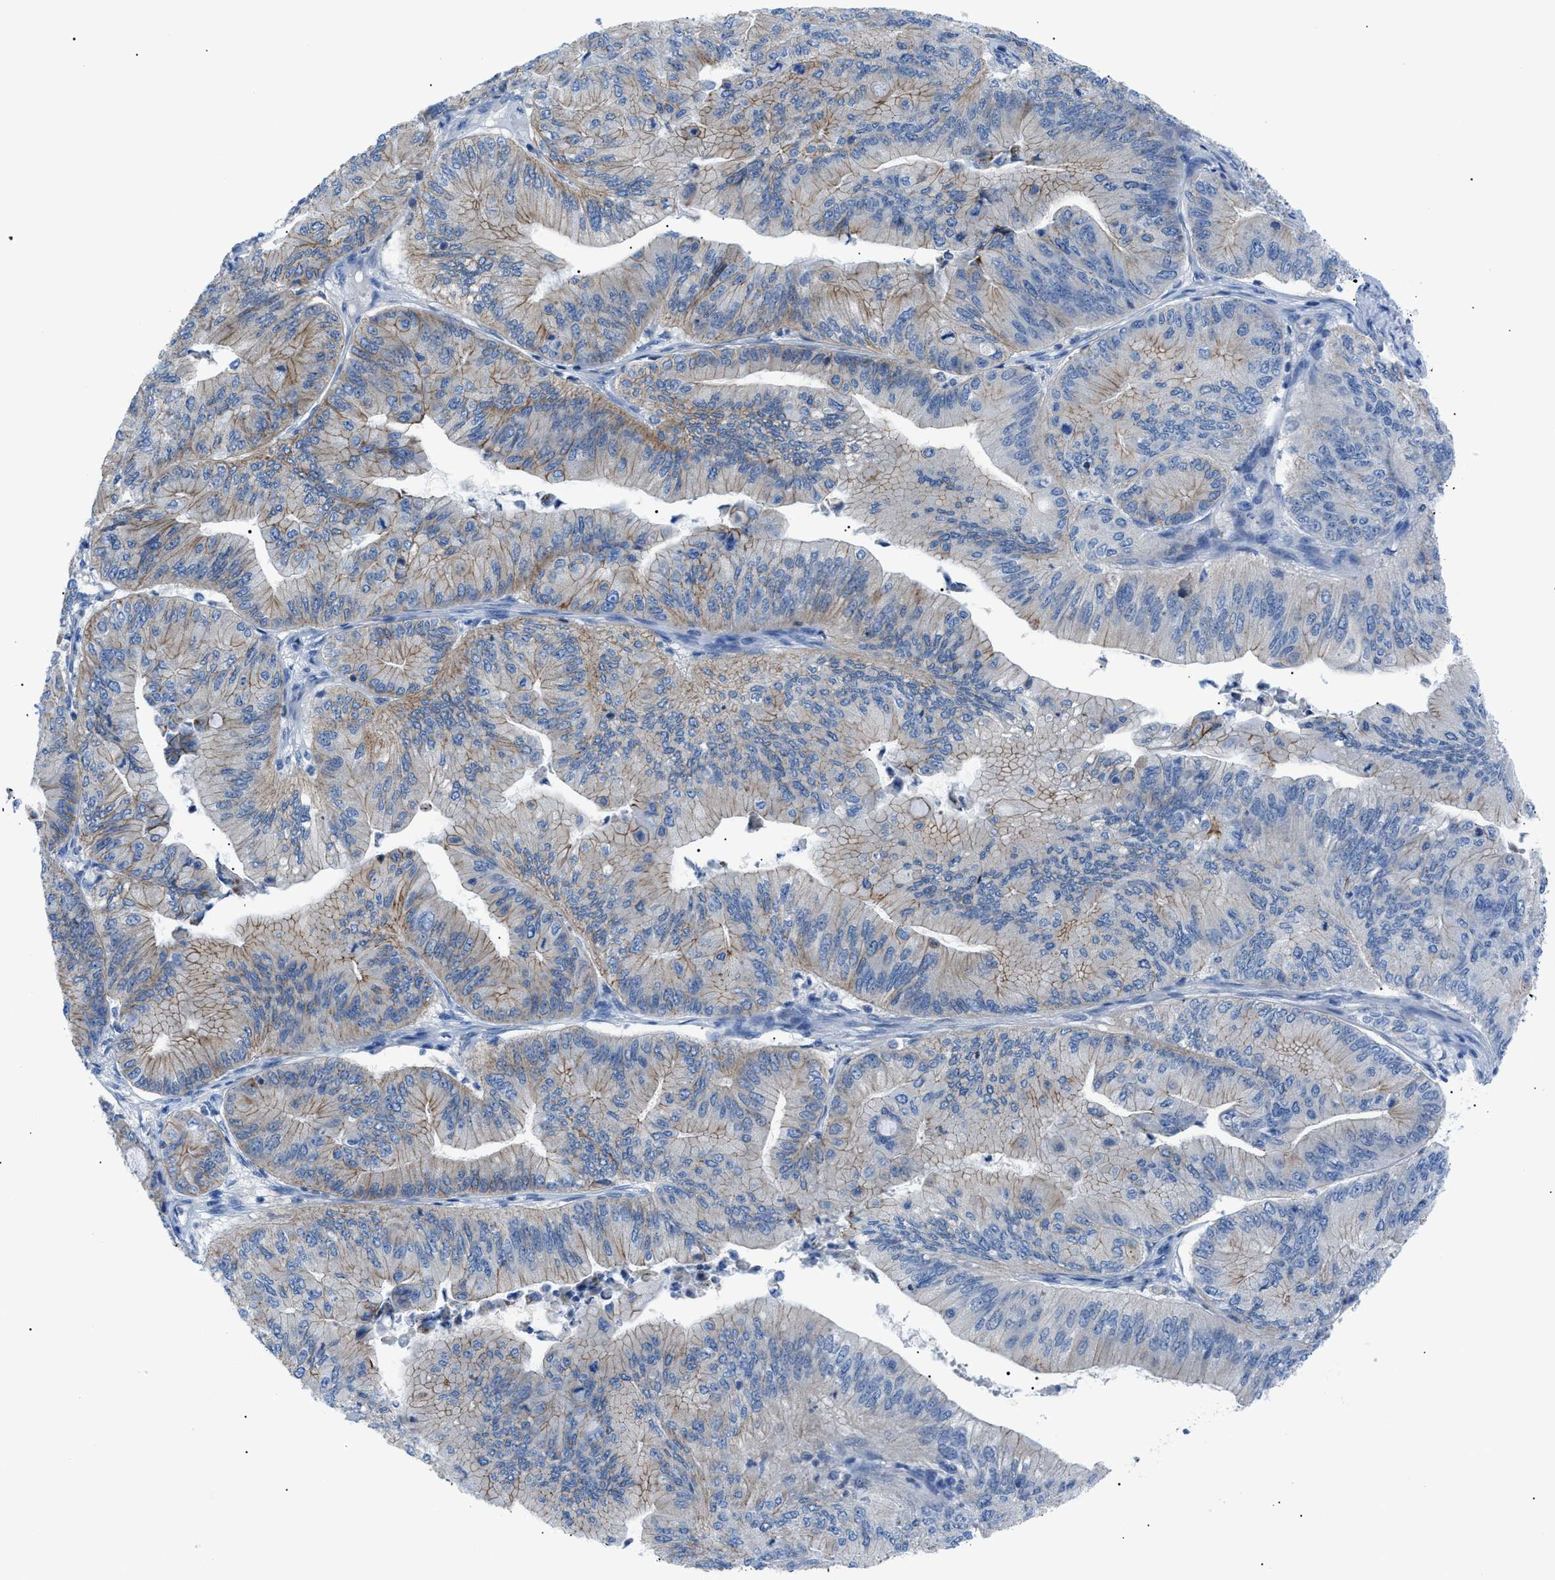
{"staining": {"intensity": "weak", "quantity": "25%-75%", "location": "cytoplasmic/membranous"}, "tissue": "ovarian cancer", "cell_type": "Tumor cells", "image_type": "cancer", "snomed": [{"axis": "morphology", "description": "Cystadenocarcinoma, mucinous, NOS"}, {"axis": "topography", "description": "Ovary"}], "caption": "Ovarian mucinous cystadenocarcinoma stained with DAB (3,3'-diaminobenzidine) immunohistochemistry shows low levels of weak cytoplasmic/membranous positivity in approximately 25%-75% of tumor cells.", "gene": "ZDHHC24", "patient": {"sex": "female", "age": 61}}